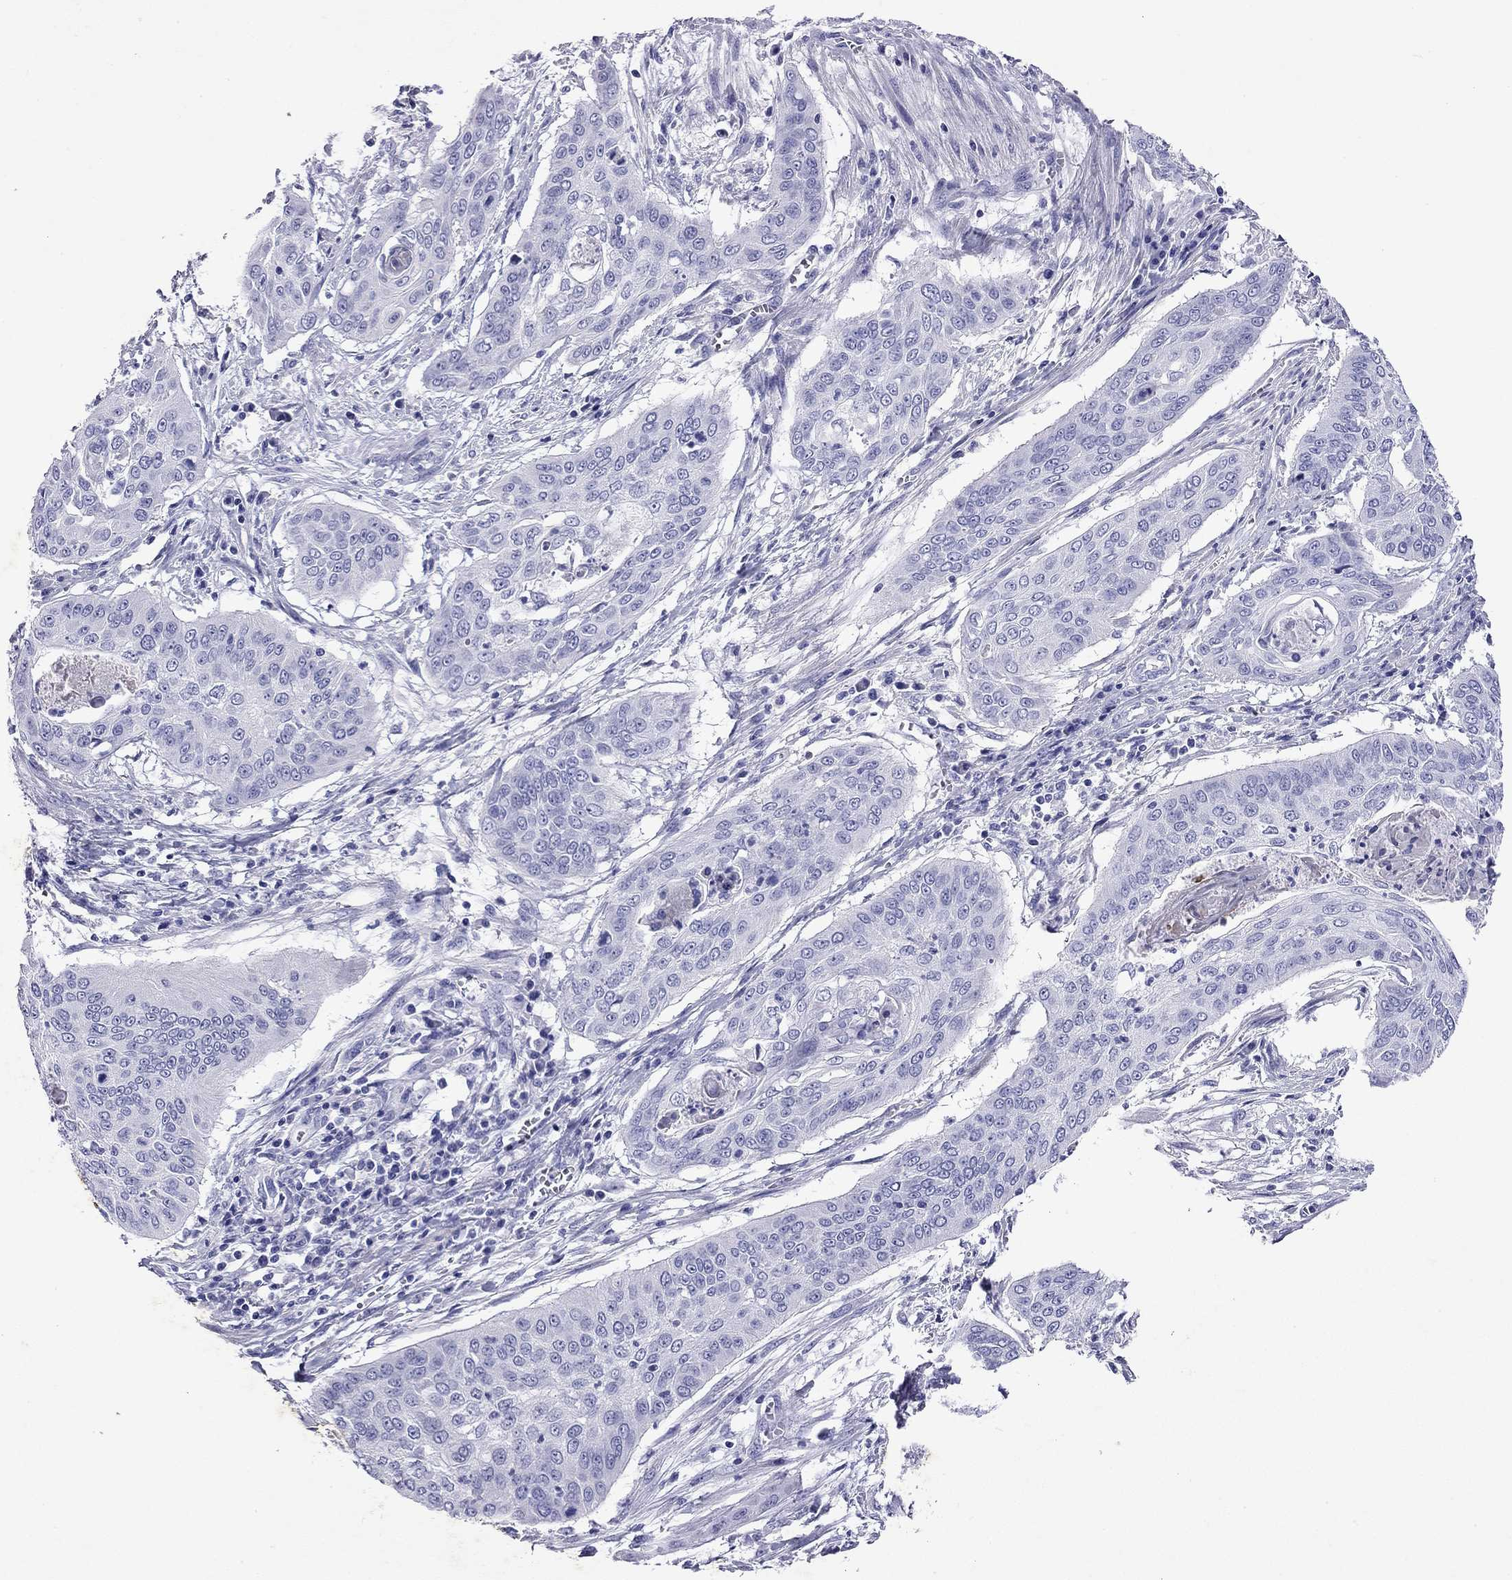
{"staining": {"intensity": "negative", "quantity": "none", "location": "none"}, "tissue": "cervical cancer", "cell_type": "Tumor cells", "image_type": "cancer", "snomed": [{"axis": "morphology", "description": "Squamous cell carcinoma, NOS"}, {"axis": "topography", "description": "Cervix"}], "caption": "This is a image of IHC staining of cervical cancer (squamous cell carcinoma), which shows no expression in tumor cells.", "gene": "GNAT3", "patient": {"sex": "female", "age": 39}}